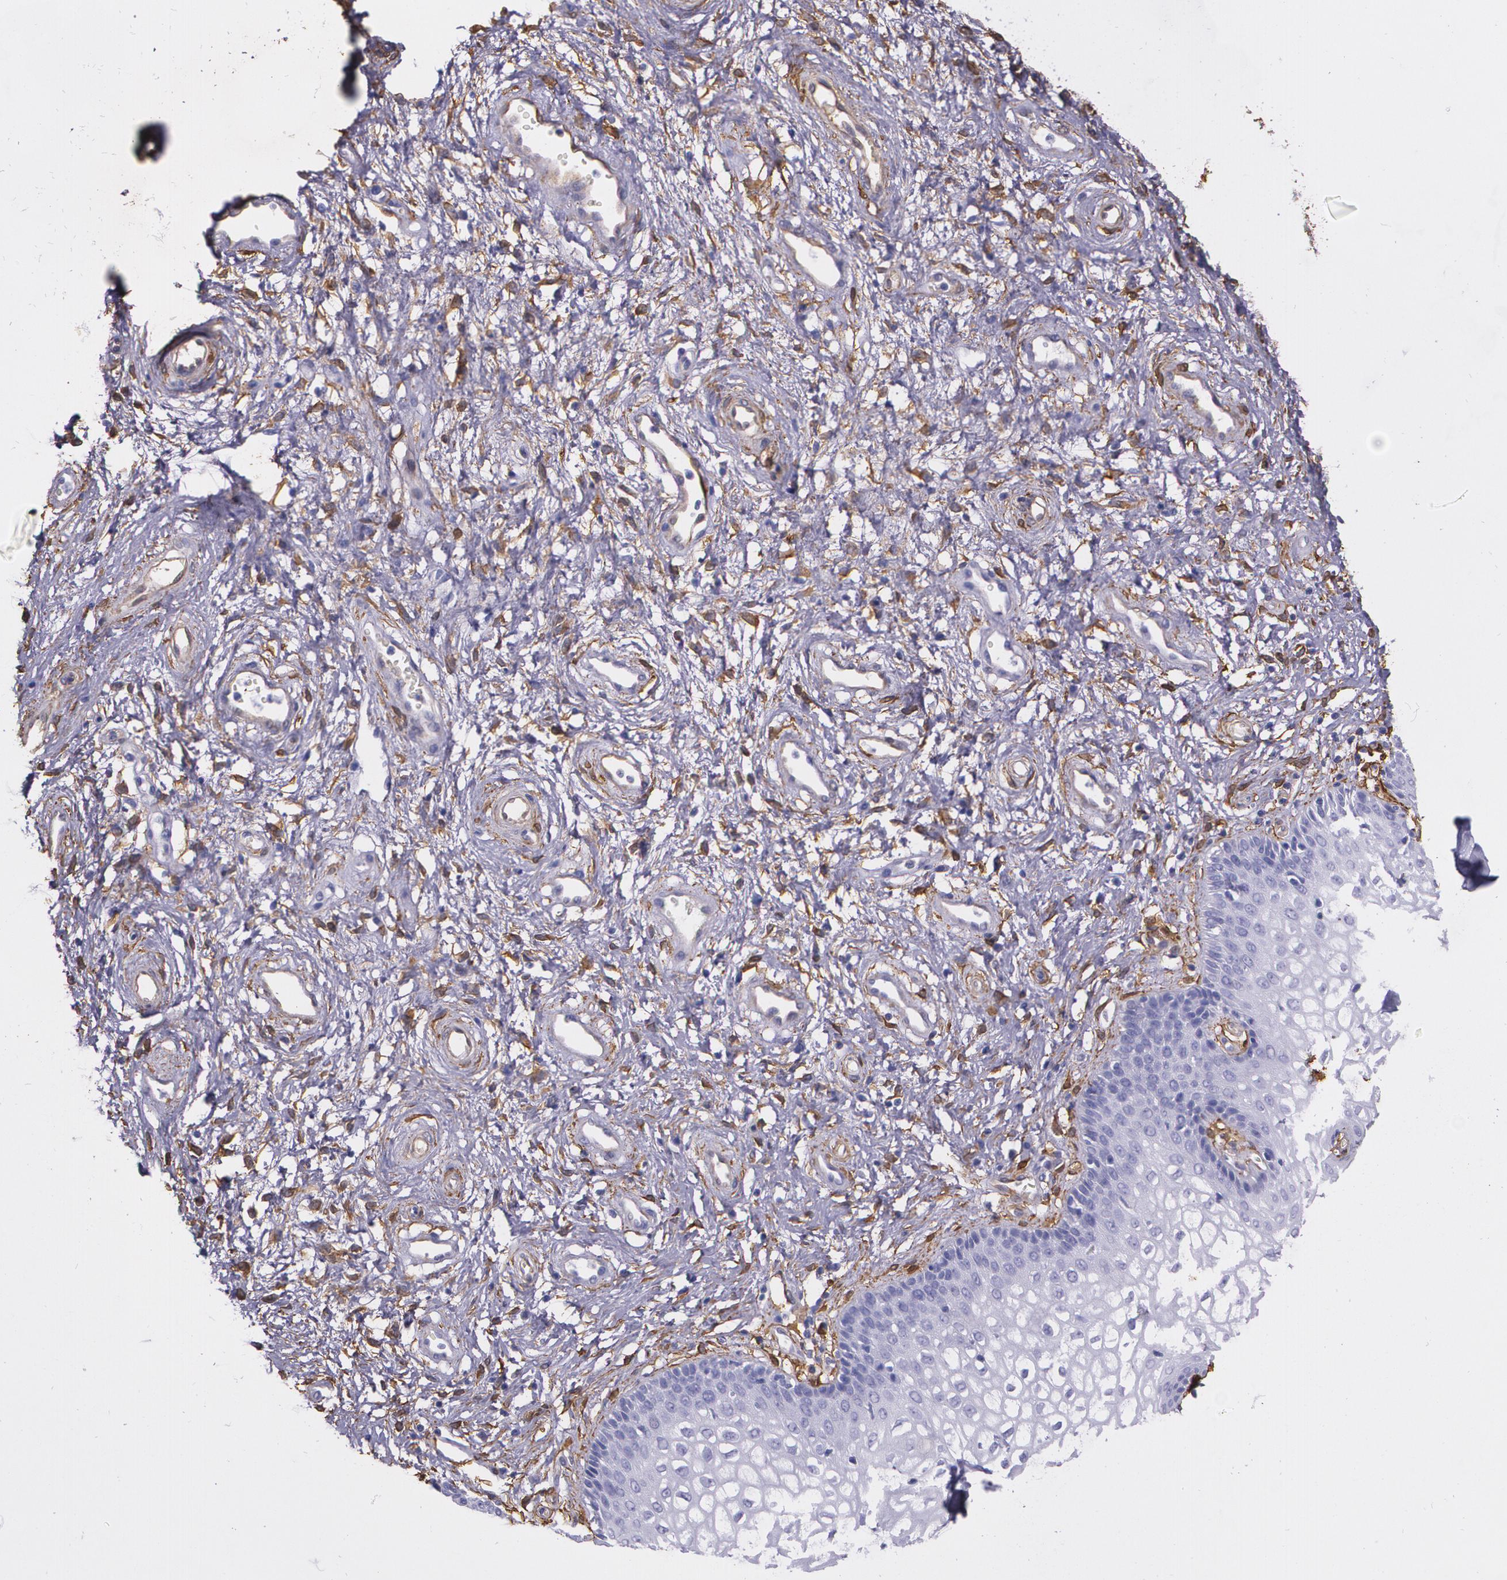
{"staining": {"intensity": "negative", "quantity": "none", "location": "none"}, "tissue": "vagina", "cell_type": "Squamous epithelial cells", "image_type": "normal", "snomed": [{"axis": "morphology", "description": "Normal tissue, NOS"}, {"axis": "topography", "description": "Vagina"}], "caption": "Squamous epithelial cells are negative for brown protein staining in unremarkable vagina. (Immunohistochemistry (ihc), brightfield microscopy, high magnification).", "gene": "MMP2", "patient": {"sex": "female", "age": 34}}